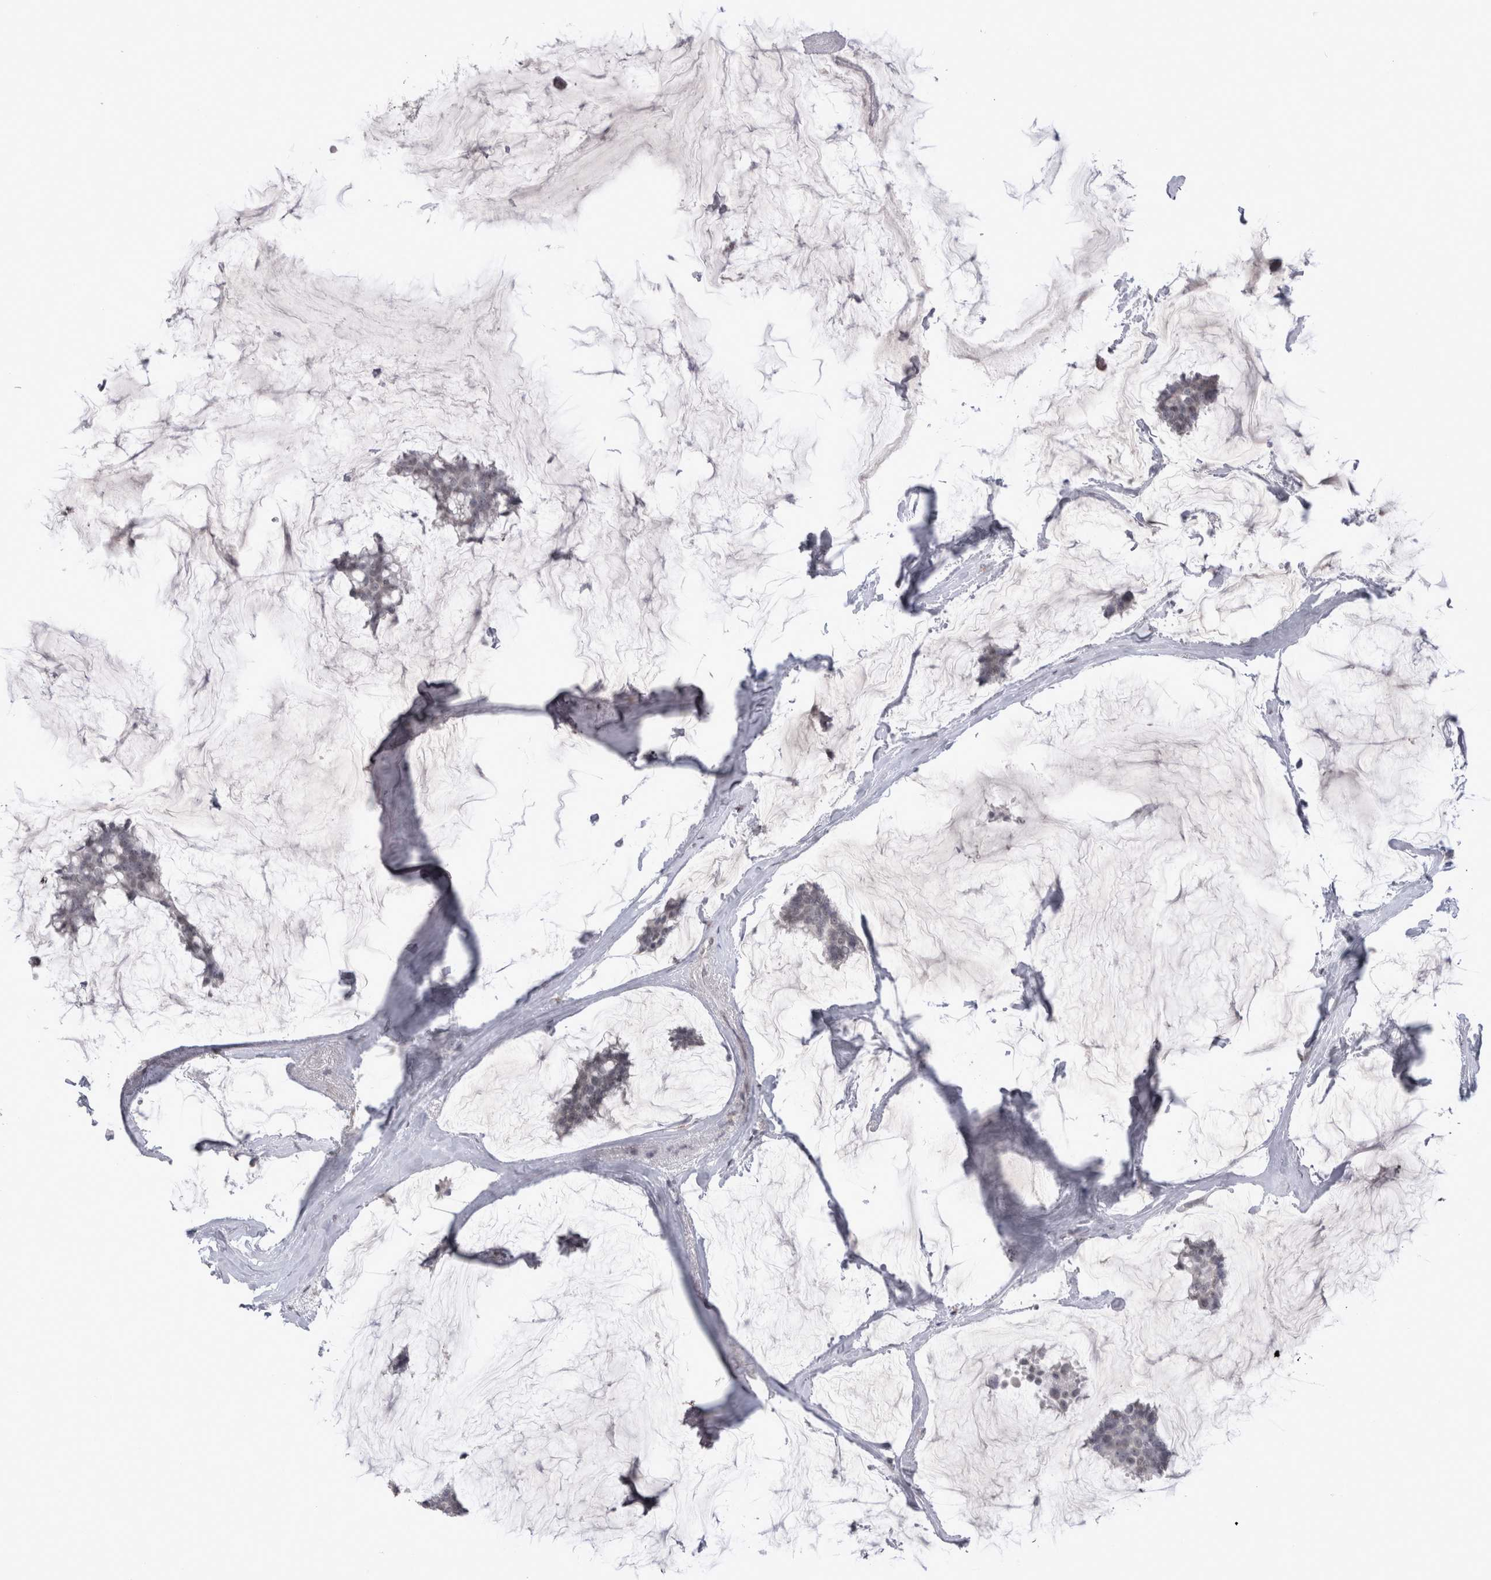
{"staining": {"intensity": "negative", "quantity": "none", "location": "none"}, "tissue": "breast cancer", "cell_type": "Tumor cells", "image_type": "cancer", "snomed": [{"axis": "morphology", "description": "Duct carcinoma"}, {"axis": "topography", "description": "Breast"}], "caption": "Protein analysis of intraductal carcinoma (breast) displays no significant staining in tumor cells.", "gene": "DDX4", "patient": {"sex": "female", "age": 93}}